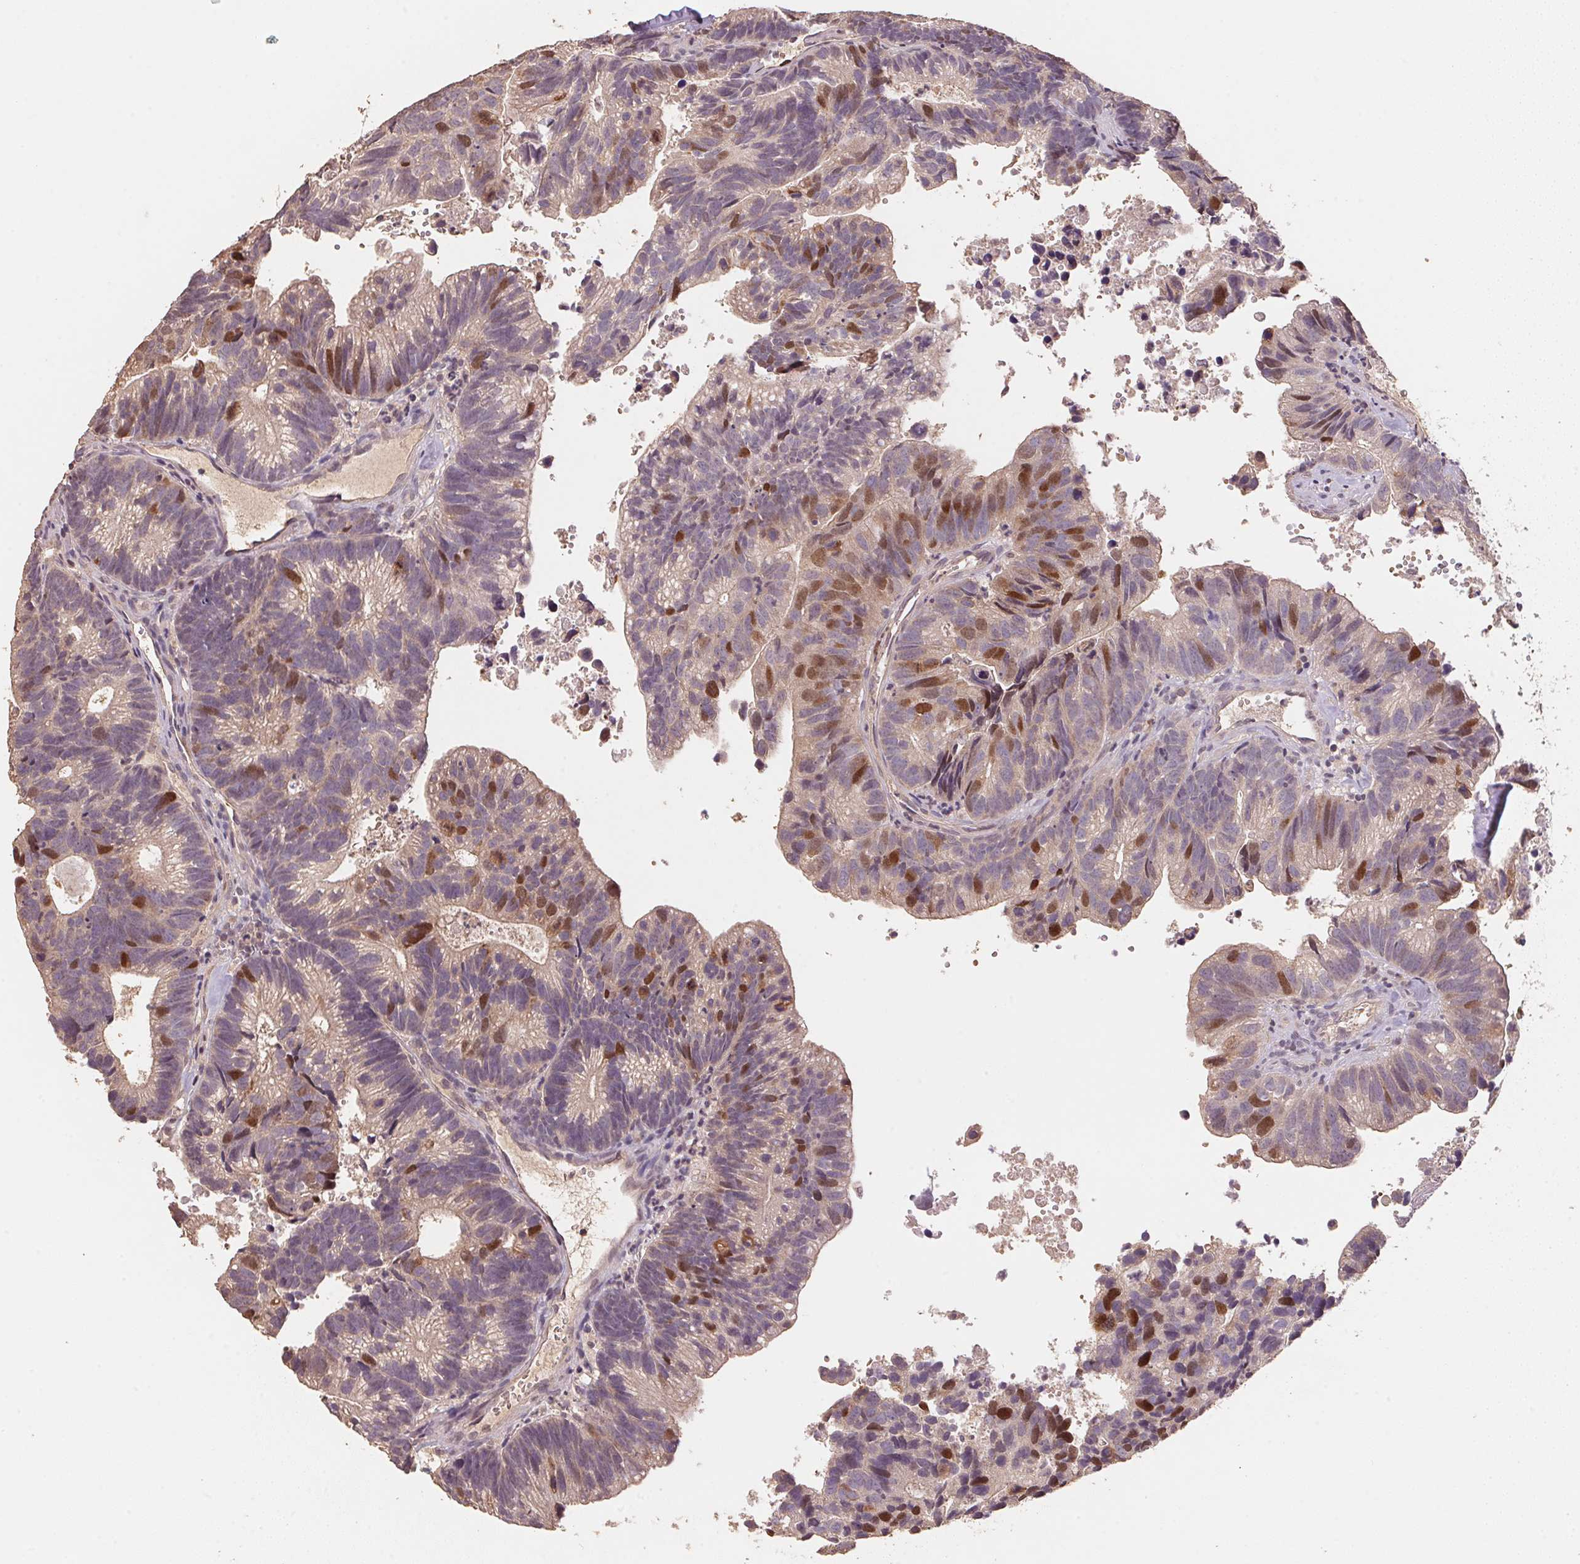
{"staining": {"intensity": "strong", "quantity": "<25%", "location": "nuclear"}, "tissue": "head and neck cancer", "cell_type": "Tumor cells", "image_type": "cancer", "snomed": [{"axis": "morphology", "description": "Adenocarcinoma, NOS"}, {"axis": "topography", "description": "Head-Neck"}], "caption": "Immunohistochemistry (IHC) staining of head and neck cancer (adenocarcinoma), which displays medium levels of strong nuclear expression in approximately <25% of tumor cells indicating strong nuclear protein staining. The staining was performed using DAB (brown) for protein detection and nuclei were counterstained in hematoxylin (blue).", "gene": "CENPF", "patient": {"sex": "male", "age": 62}}